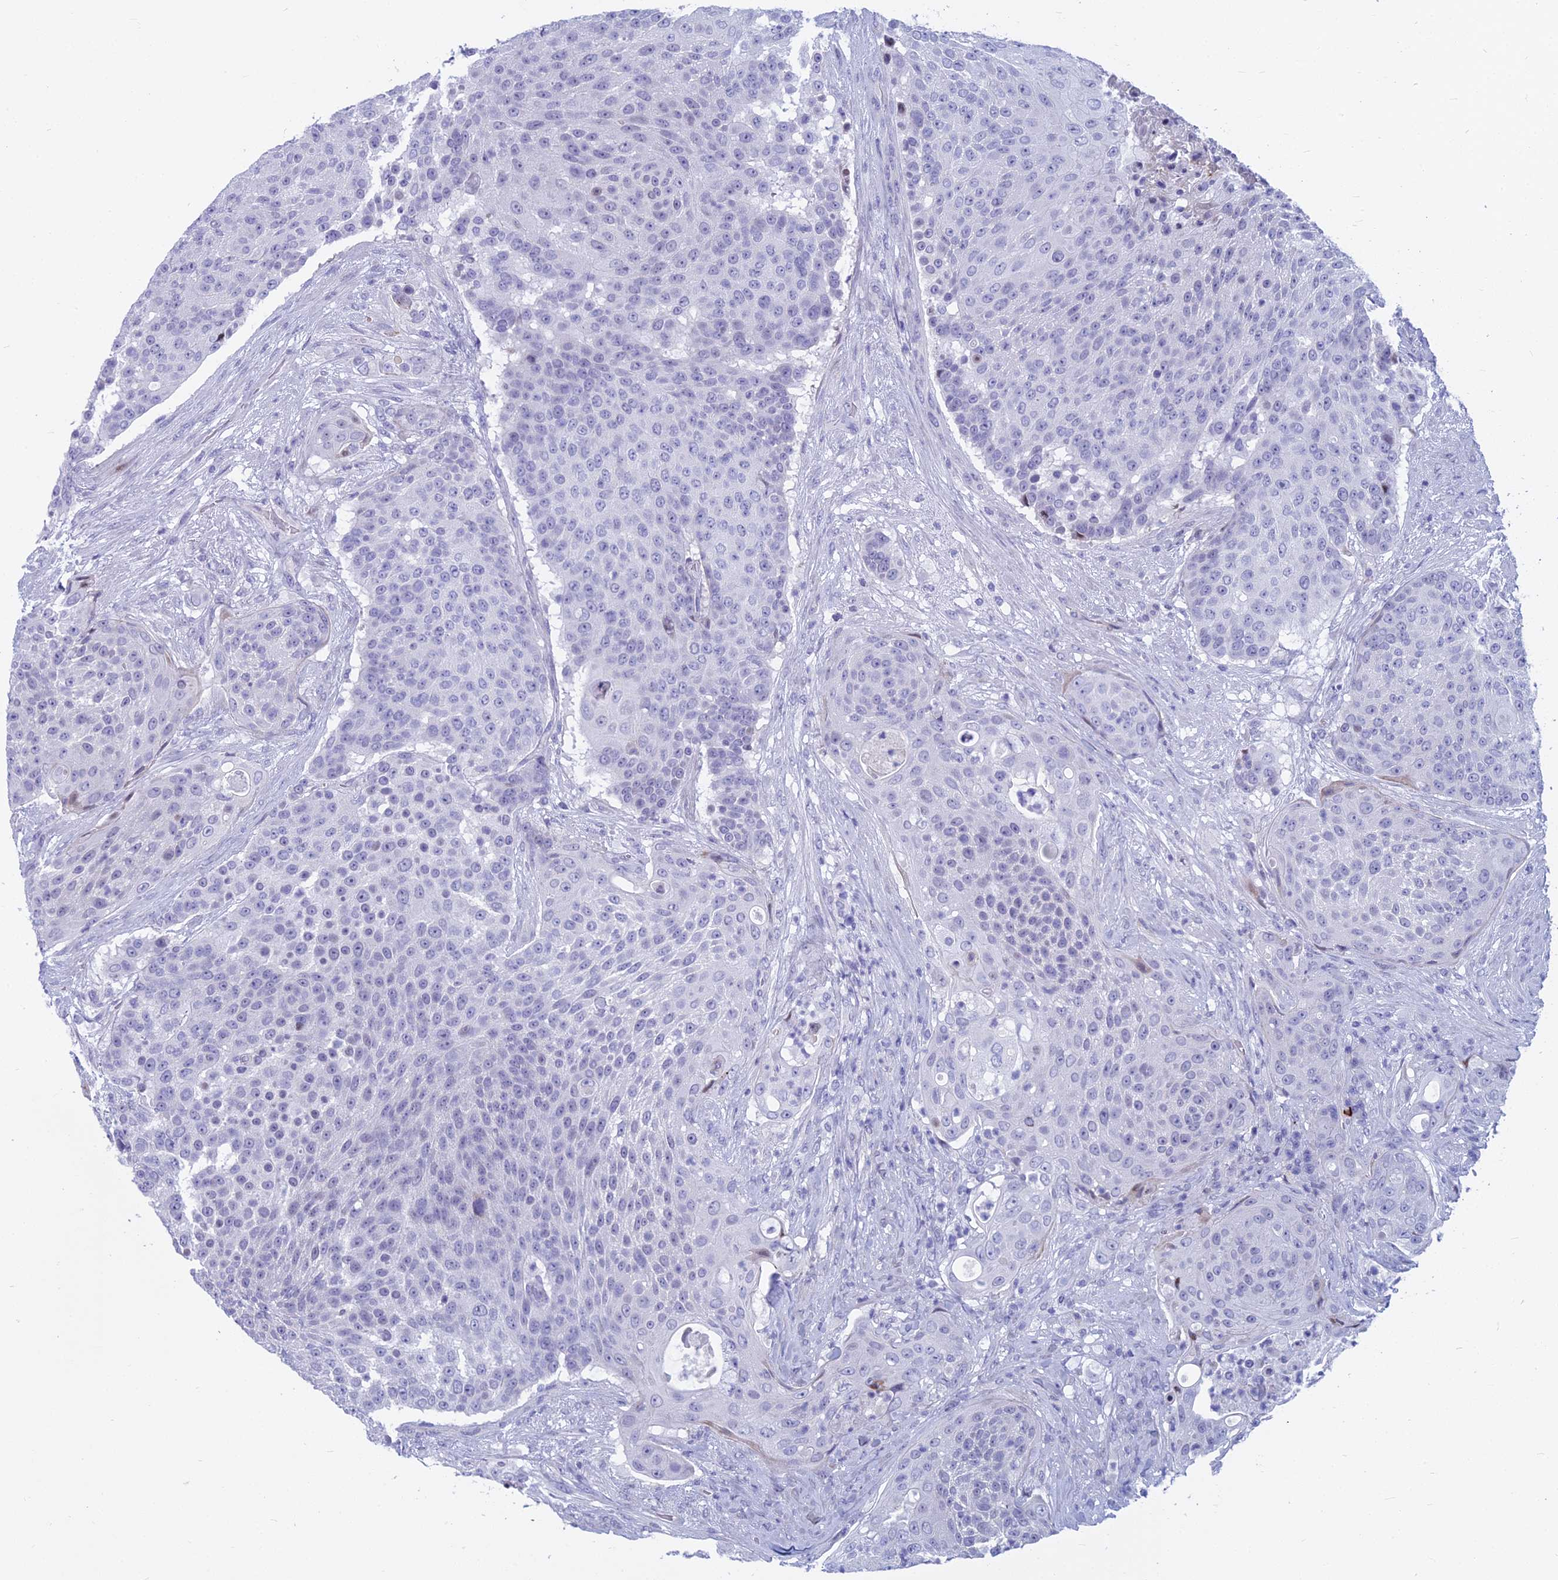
{"staining": {"intensity": "negative", "quantity": "none", "location": "none"}, "tissue": "urothelial cancer", "cell_type": "Tumor cells", "image_type": "cancer", "snomed": [{"axis": "morphology", "description": "Urothelial carcinoma, High grade"}, {"axis": "topography", "description": "Urinary bladder"}], "caption": "Immunohistochemistry of urothelial cancer reveals no expression in tumor cells.", "gene": "MYBPC2", "patient": {"sex": "female", "age": 63}}